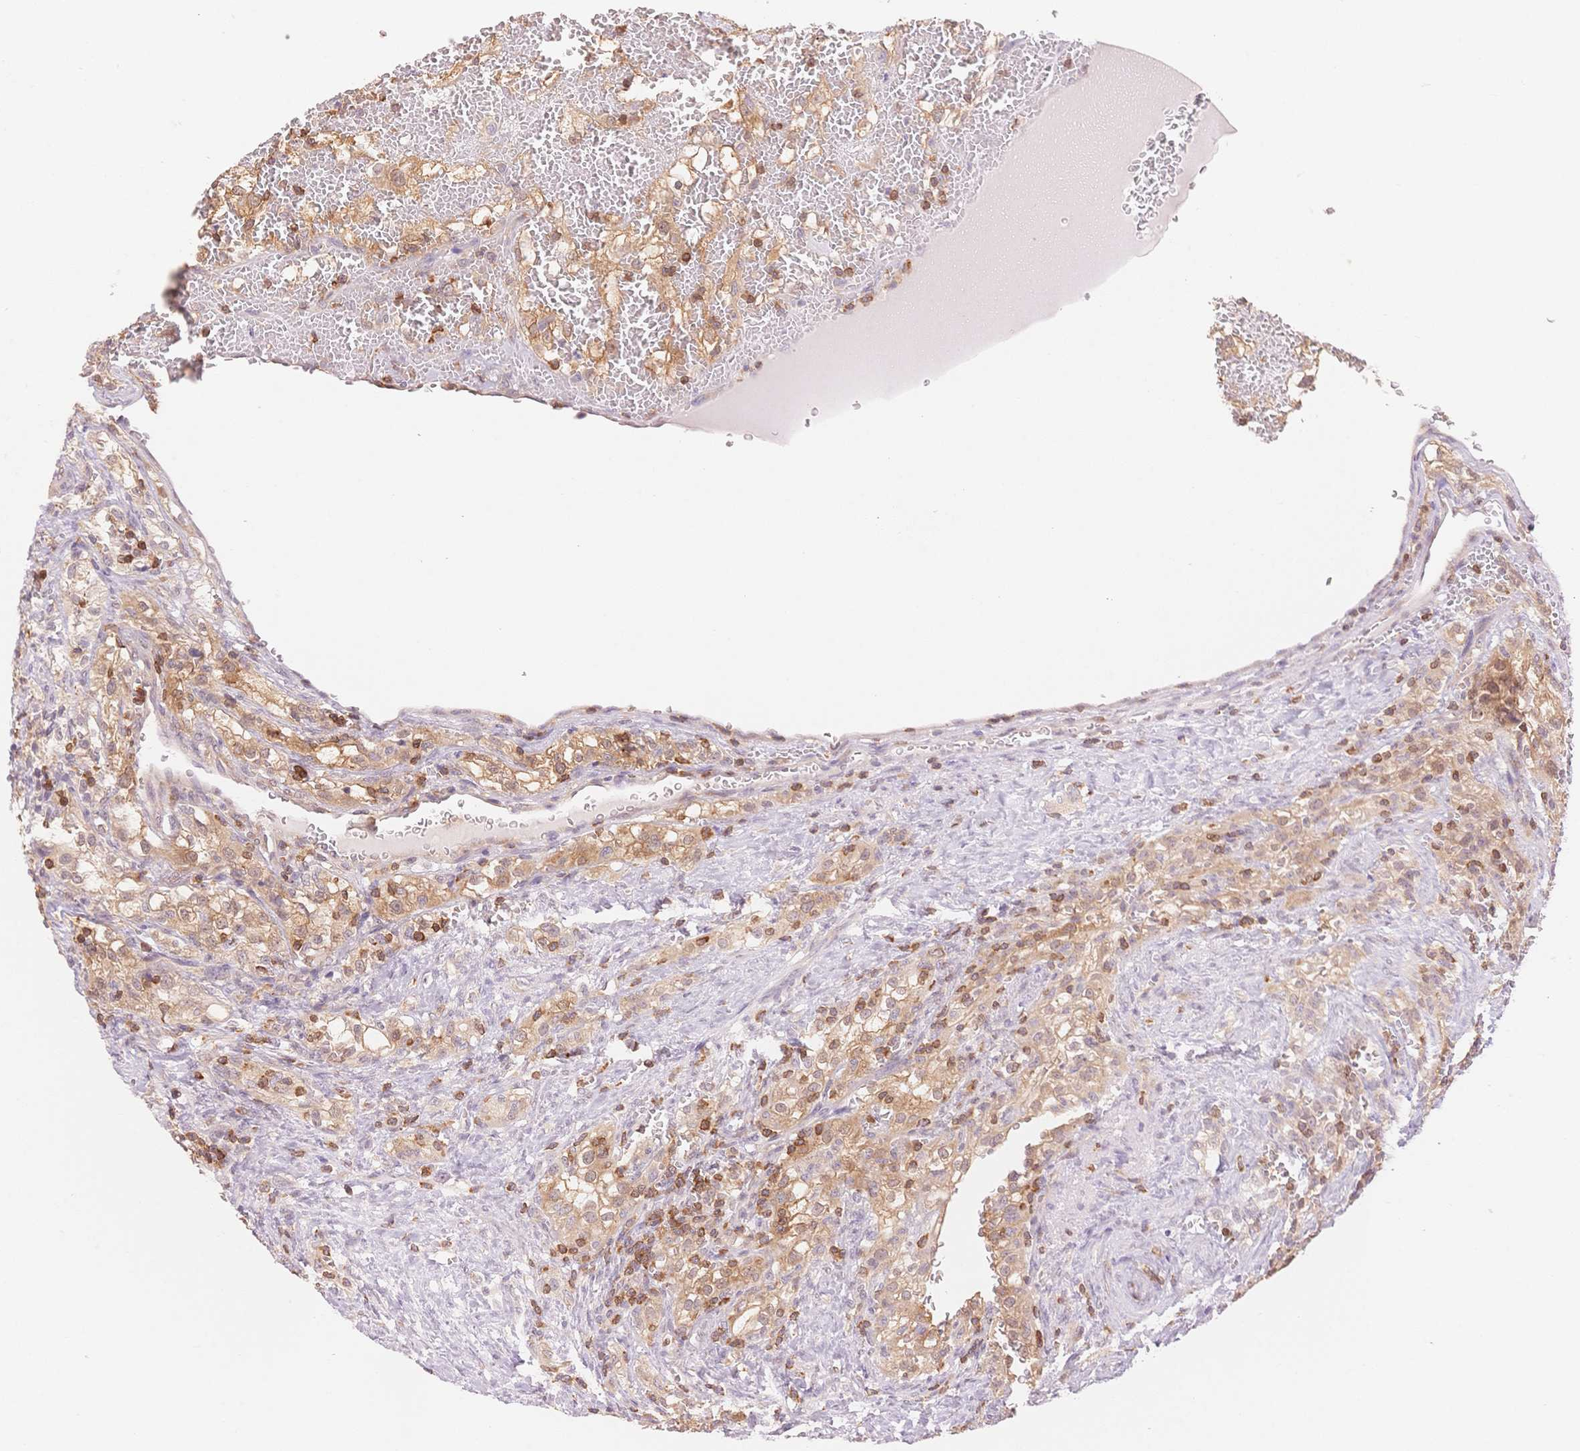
{"staining": {"intensity": "weak", "quantity": ">75%", "location": "cytoplasmic/membranous"}, "tissue": "renal cancer", "cell_type": "Tumor cells", "image_type": "cancer", "snomed": [{"axis": "morphology", "description": "Adenocarcinoma, NOS"}, {"axis": "topography", "description": "Kidney"}], "caption": "About >75% of tumor cells in adenocarcinoma (renal) reveal weak cytoplasmic/membranous protein expression as visualized by brown immunohistochemical staining.", "gene": "STK39", "patient": {"sex": "female", "age": 74}}